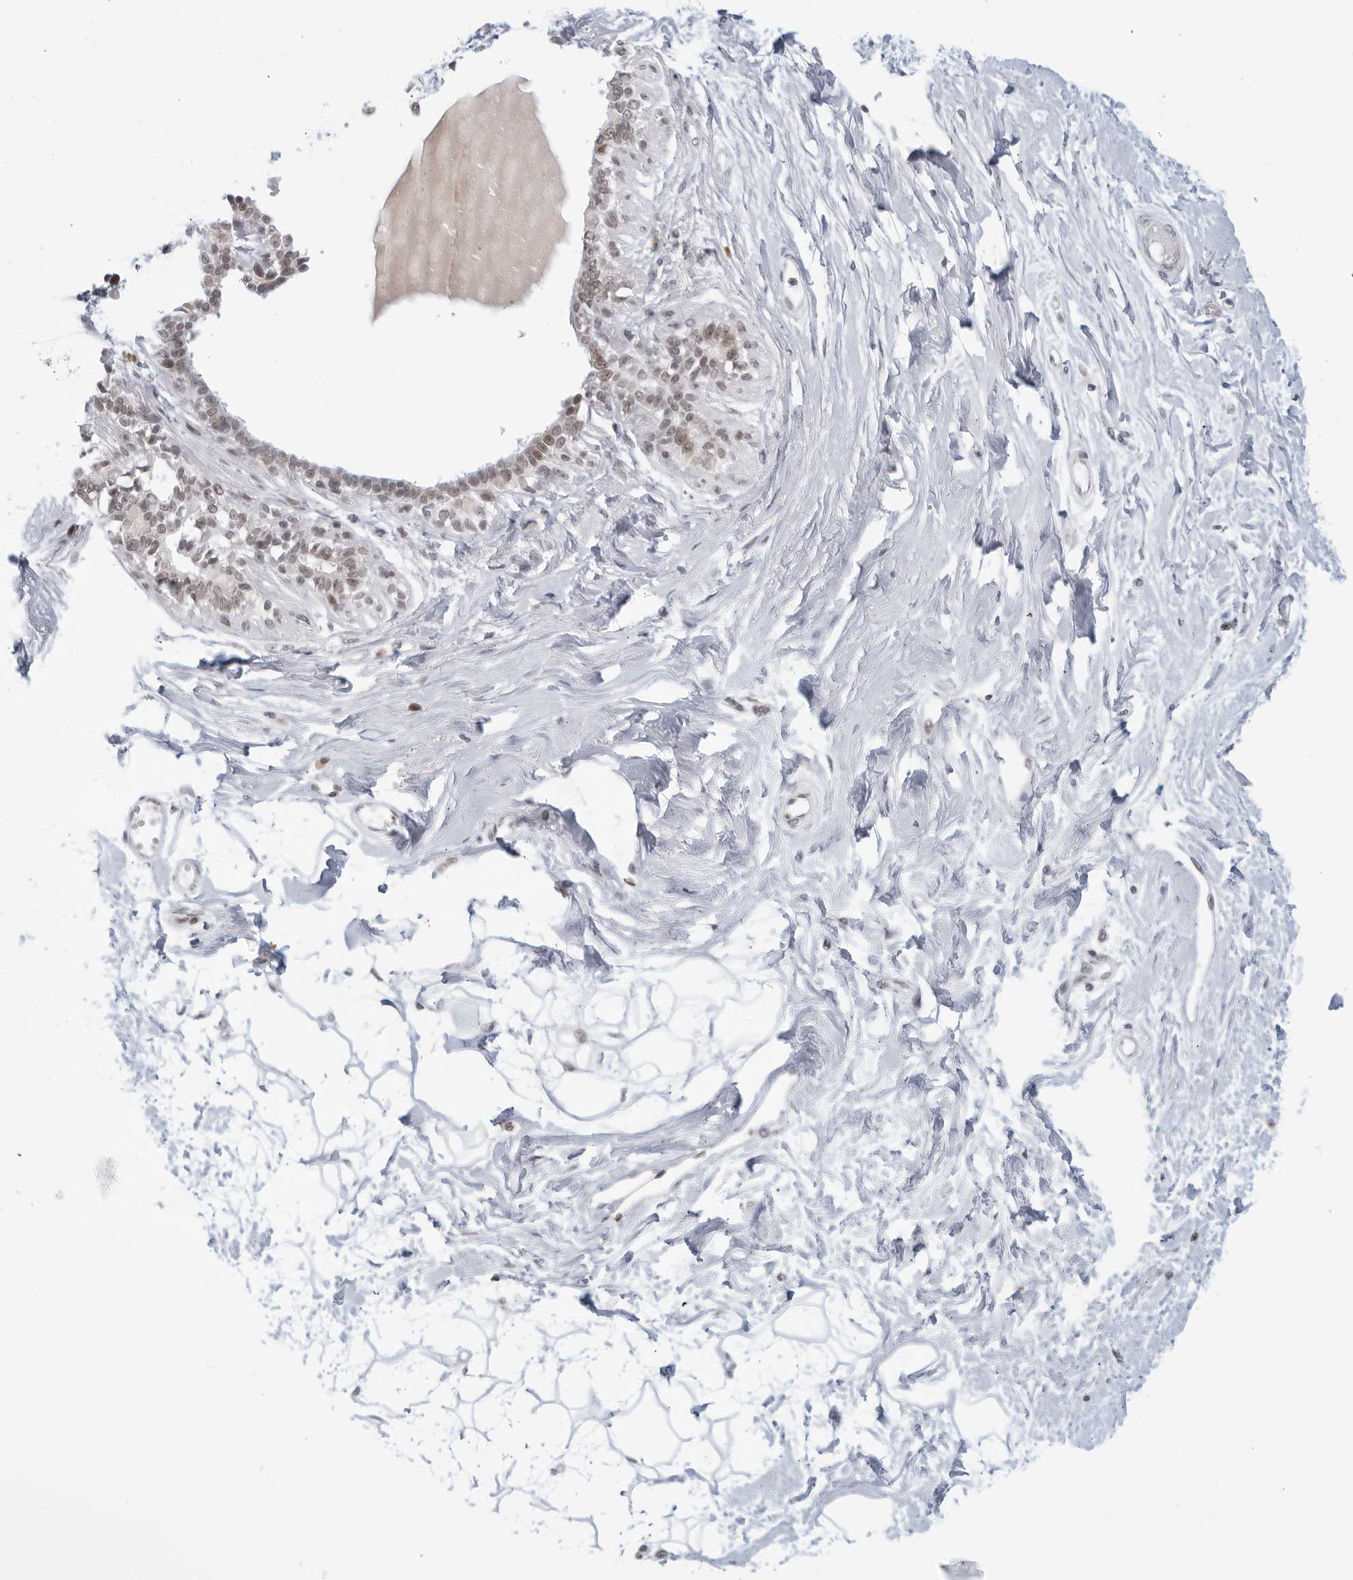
{"staining": {"intensity": "negative", "quantity": "none", "location": "none"}, "tissue": "breast", "cell_type": "Adipocytes", "image_type": "normal", "snomed": [{"axis": "morphology", "description": "Normal tissue, NOS"}, {"axis": "topography", "description": "Breast"}], "caption": "High magnification brightfield microscopy of unremarkable breast stained with DAB (3,3'-diaminobenzidine) (brown) and counterstained with hematoxylin (blue): adipocytes show no significant staining.", "gene": "RAB11FIP3", "patient": {"sex": "female", "age": 45}}